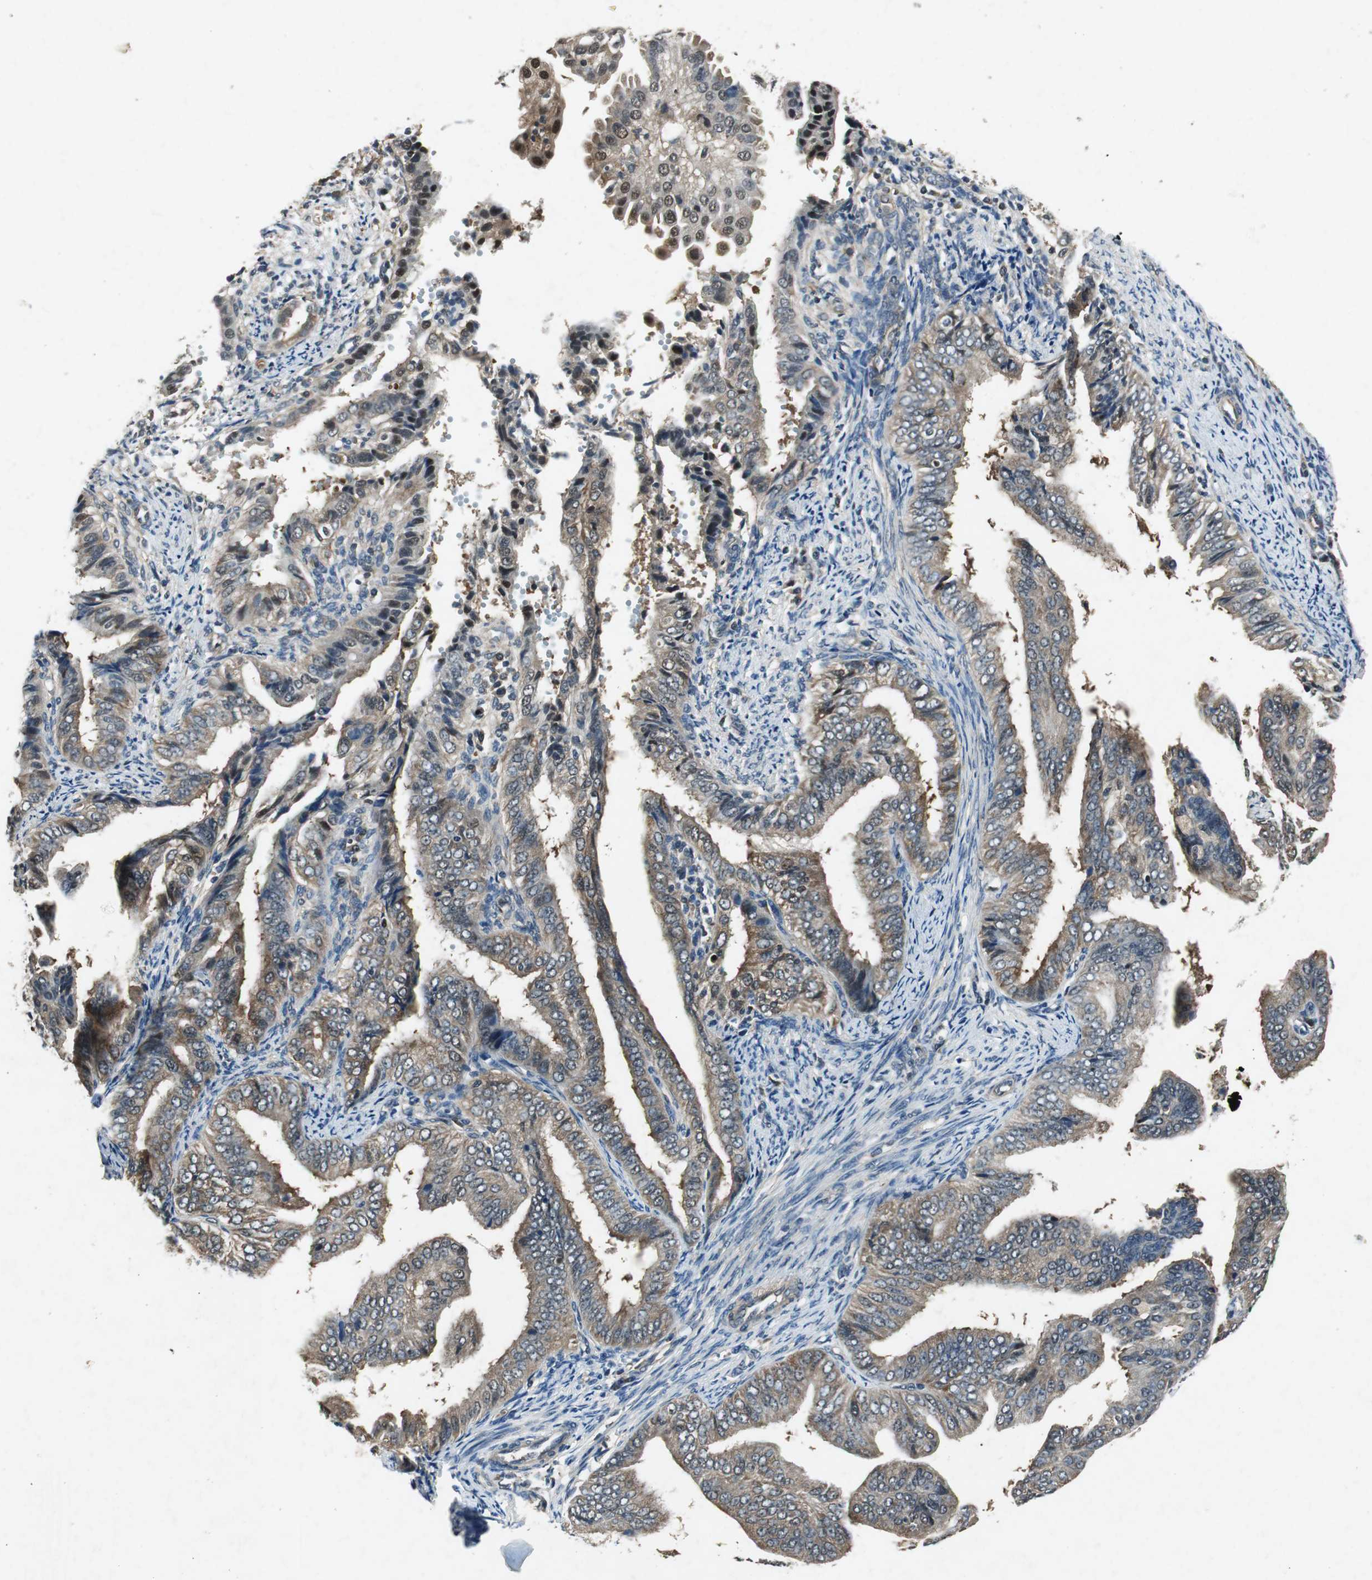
{"staining": {"intensity": "moderate", "quantity": ">75%", "location": "cytoplasmic/membranous"}, "tissue": "endometrial cancer", "cell_type": "Tumor cells", "image_type": "cancer", "snomed": [{"axis": "morphology", "description": "Adenocarcinoma, NOS"}, {"axis": "topography", "description": "Endometrium"}], "caption": "Endometrial cancer stained with a brown dye shows moderate cytoplasmic/membranous positive positivity in approximately >75% of tumor cells.", "gene": "PSMB4", "patient": {"sex": "female", "age": 58}}